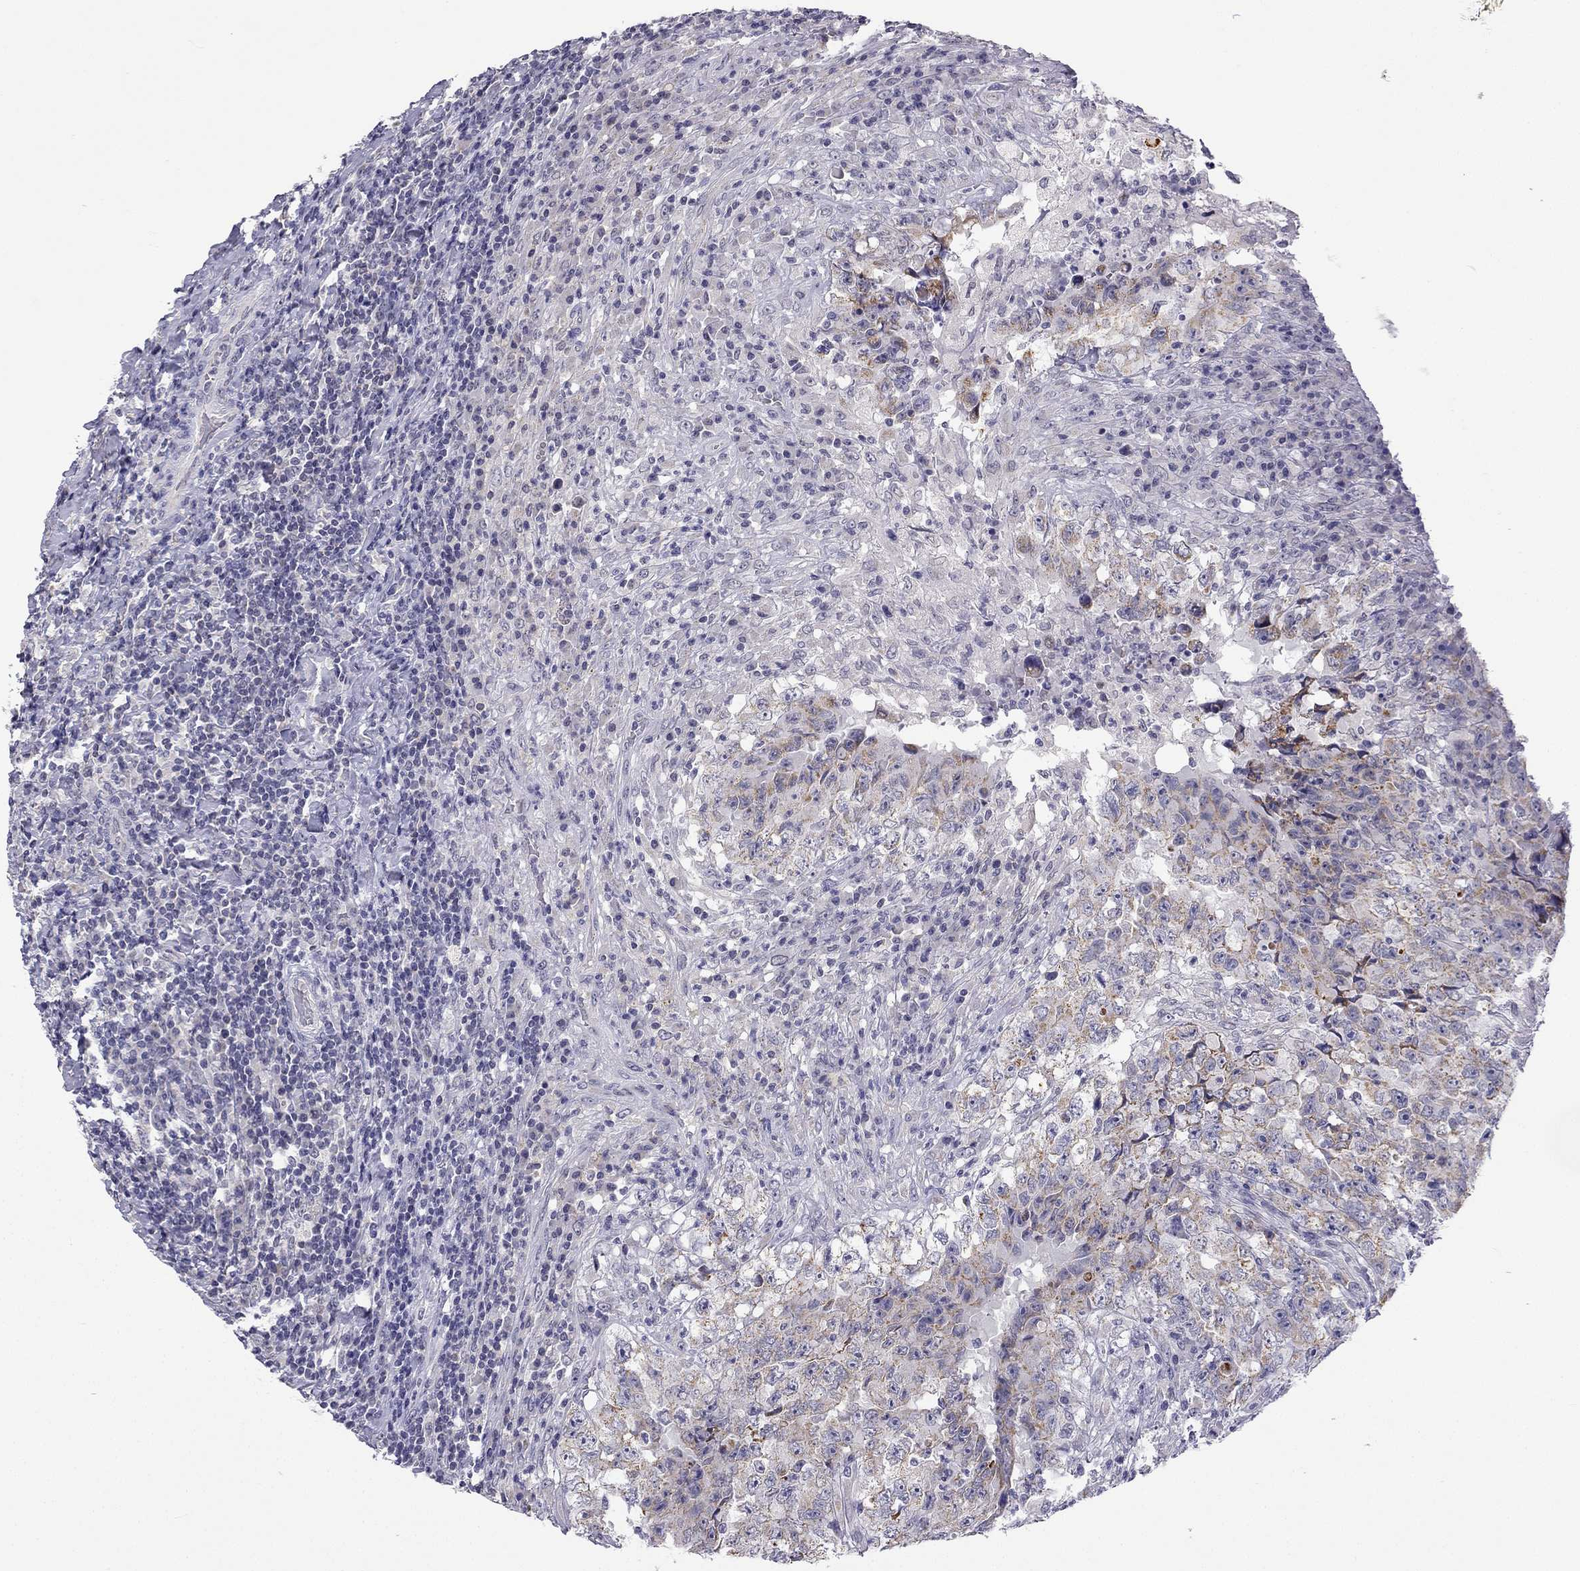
{"staining": {"intensity": "moderate", "quantity": "<25%", "location": "cytoplasmic/membranous"}, "tissue": "testis cancer", "cell_type": "Tumor cells", "image_type": "cancer", "snomed": [{"axis": "morphology", "description": "Necrosis, NOS"}, {"axis": "morphology", "description": "Carcinoma, Embryonal, NOS"}, {"axis": "topography", "description": "Testis"}], "caption": "IHC photomicrograph of human testis embryonal carcinoma stained for a protein (brown), which shows low levels of moderate cytoplasmic/membranous positivity in approximately <25% of tumor cells.", "gene": "C5orf49", "patient": {"sex": "male", "age": 19}}